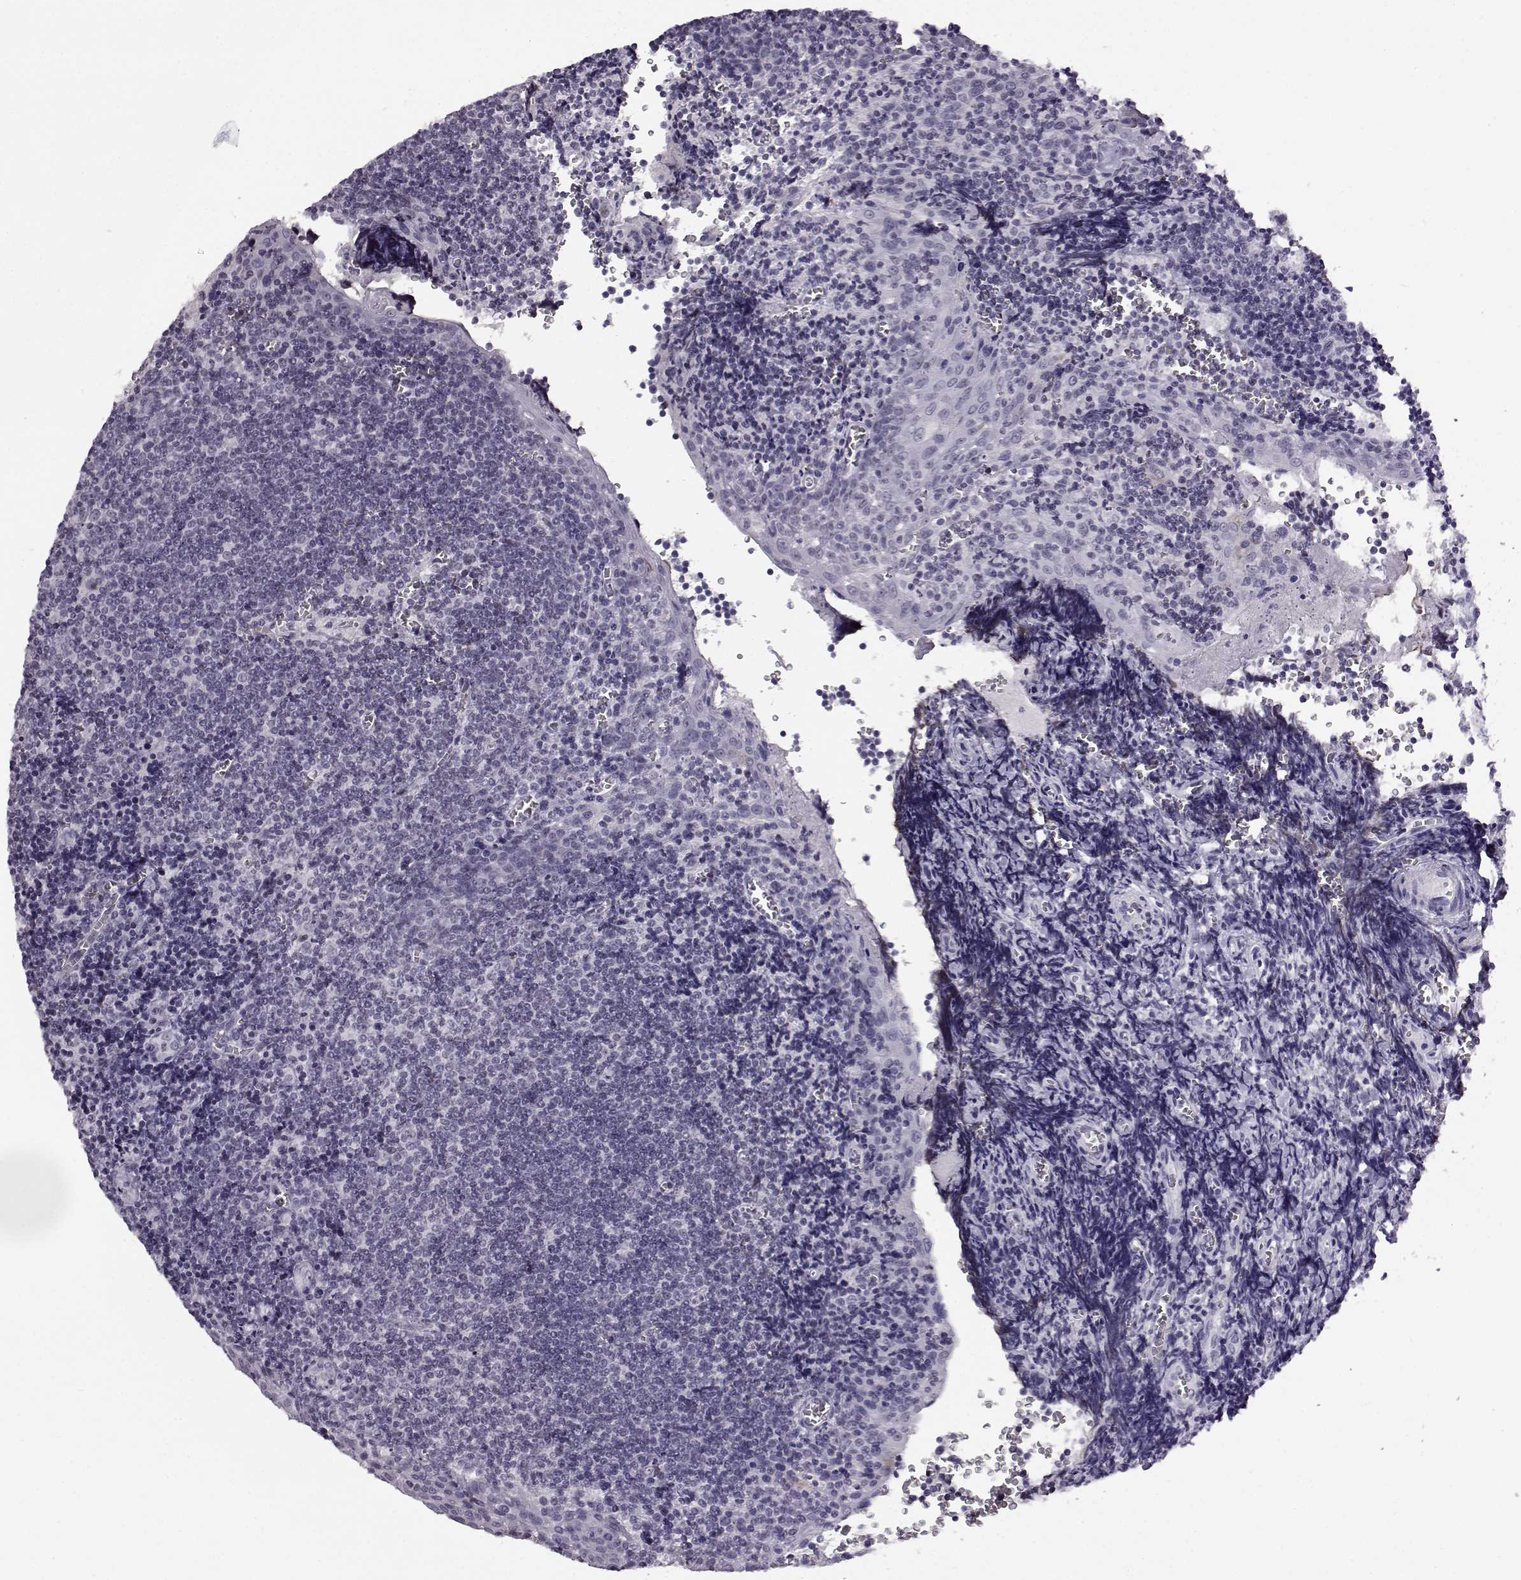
{"staining": {"intensity": "negative", "quantity": "none", "location": "none"}, "tissue": "tonsil", "cell_type": "Germinal center cells", "image_type": "normal", "snomed": [{"axis": "morphology", "description": "Normal tissue, NOS"}, {"axis": "morphology", "description": "Inflammation, NOS"}, {"axis": "topography", "description": "Tonsil"}], "caption": "Benign tonsil was stained to show a protein in brown. There is no significant positivity in germinal center cells.", "gene": "ADGRG2", "patient": {"sex": "female", "age": 31}}